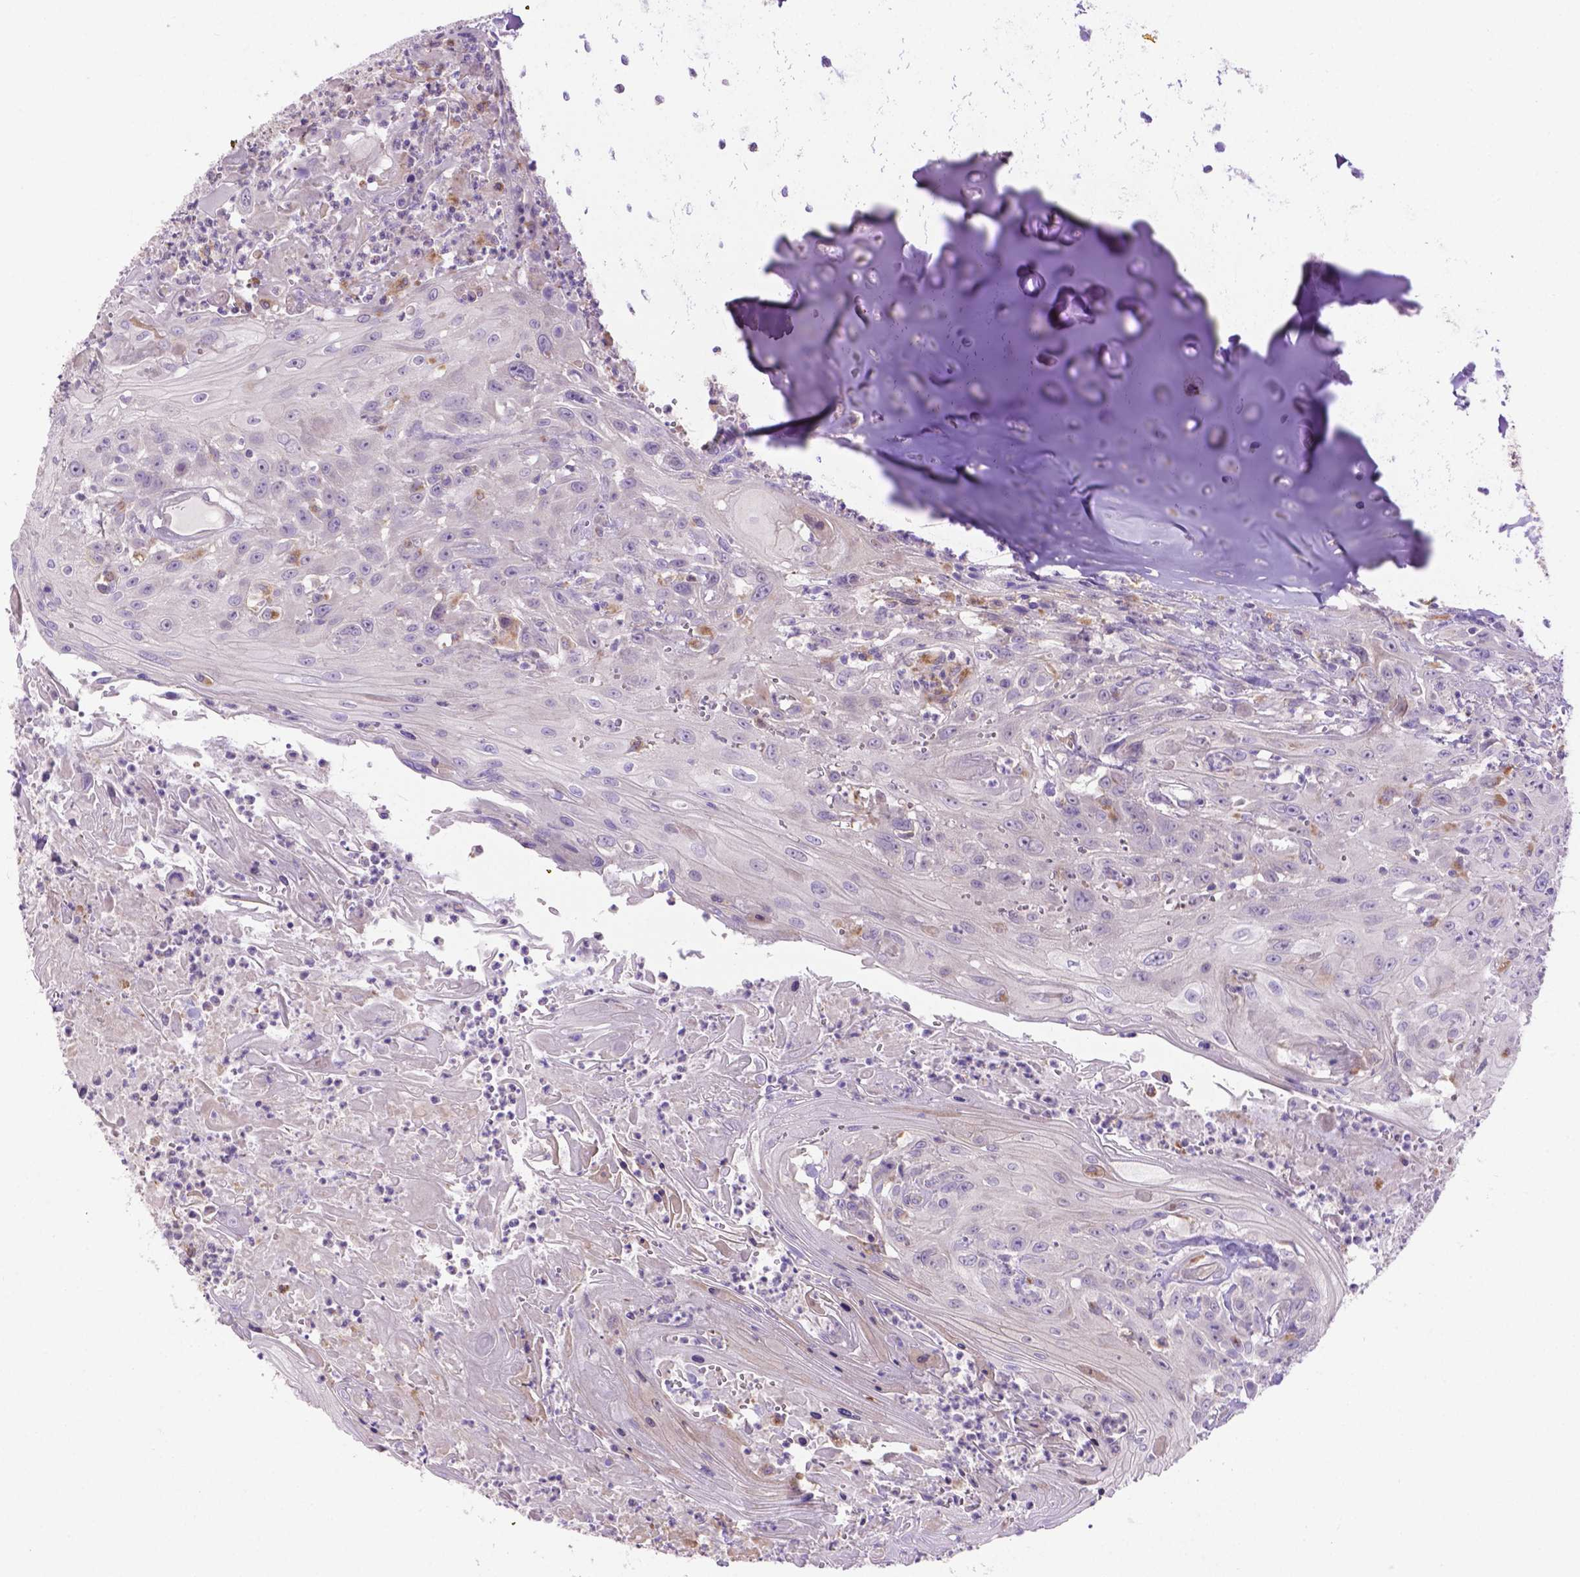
{"staining": {"intensity": "negative", "quantity": "none", "location": "none"}, "tissue": "head and neck cancer", "cell_type": "Tumor cells", "image_type": "cancer", "snomed": [{"axis": "morphology", "description": "Squamous cell carcinoma, NOS"}, {"axis": "topography", "description": "Skin"}, {"axis": "topography", "description": "Head-Neck"}], "caption": "This is an immunohistochemistry photomicrograph of head and neck cancer (squamous cell carcinoma). There is no positivity in tumor cells.", "gene": "CDH7", "patient": {"sex": "male", "age": 80}}